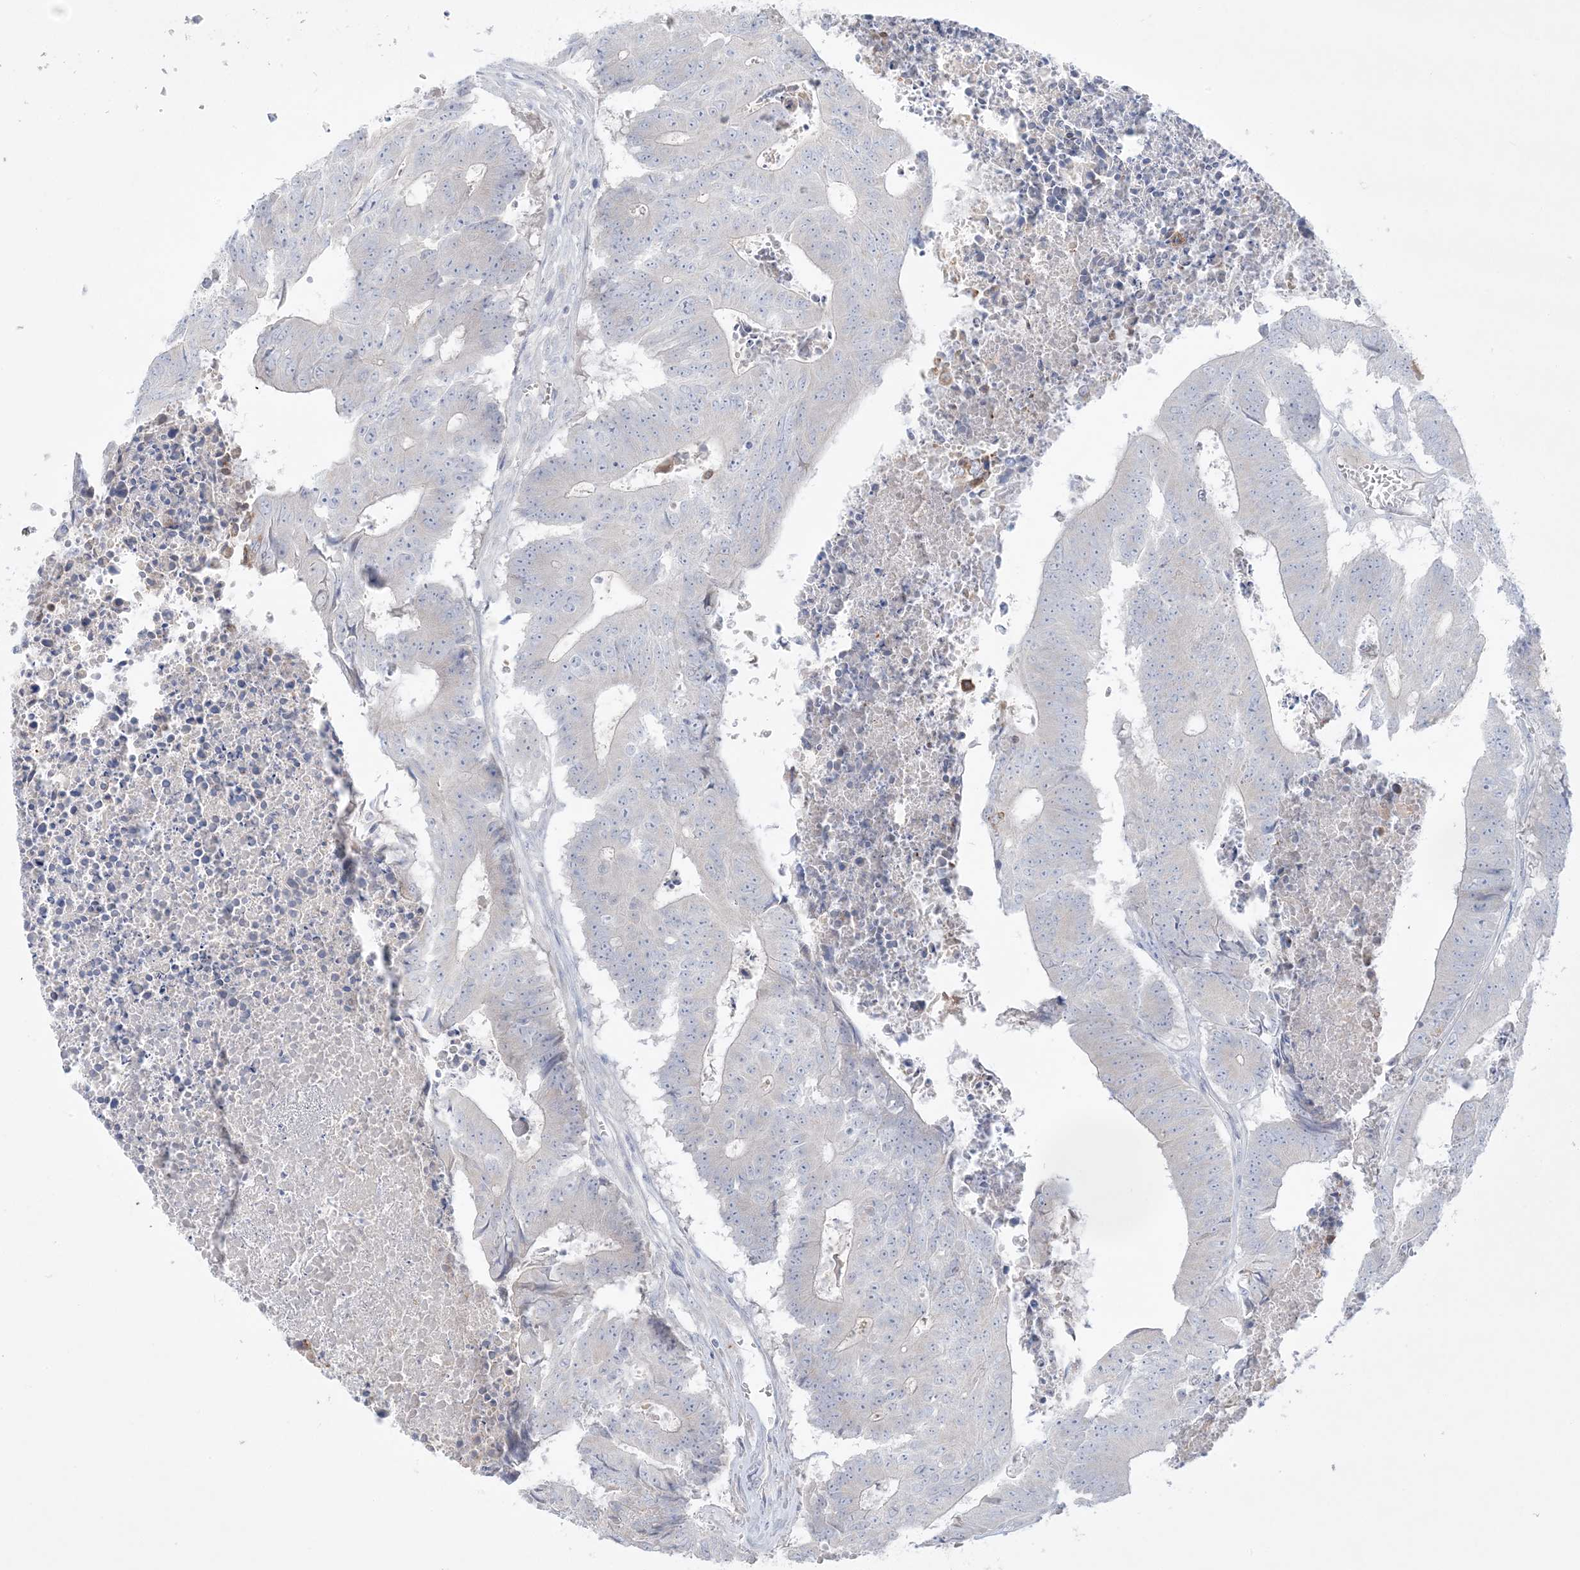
{"staining": {"intensity": "negative", "quantity": "none", "location": "none"}, "tissue": "colorectal cancer", "cell_type": "Tumor cells", "image_type": "cancer", "snomed": [{"axis": "morphology", "description": "Adenocarcinoma, NOS"}, {"axis": "topography", "description": "Colon"}], "caption": "A micrograph of human colorectal adenocarcinoma is negative for staining in tumor cells. (DAB (3,3'-diaminobenzidine) immunohistochemistry visualized using brightfield microscopy, high magnification).", "gene": "FAM184A", "patient": {"sex": "male", "age": 87}}